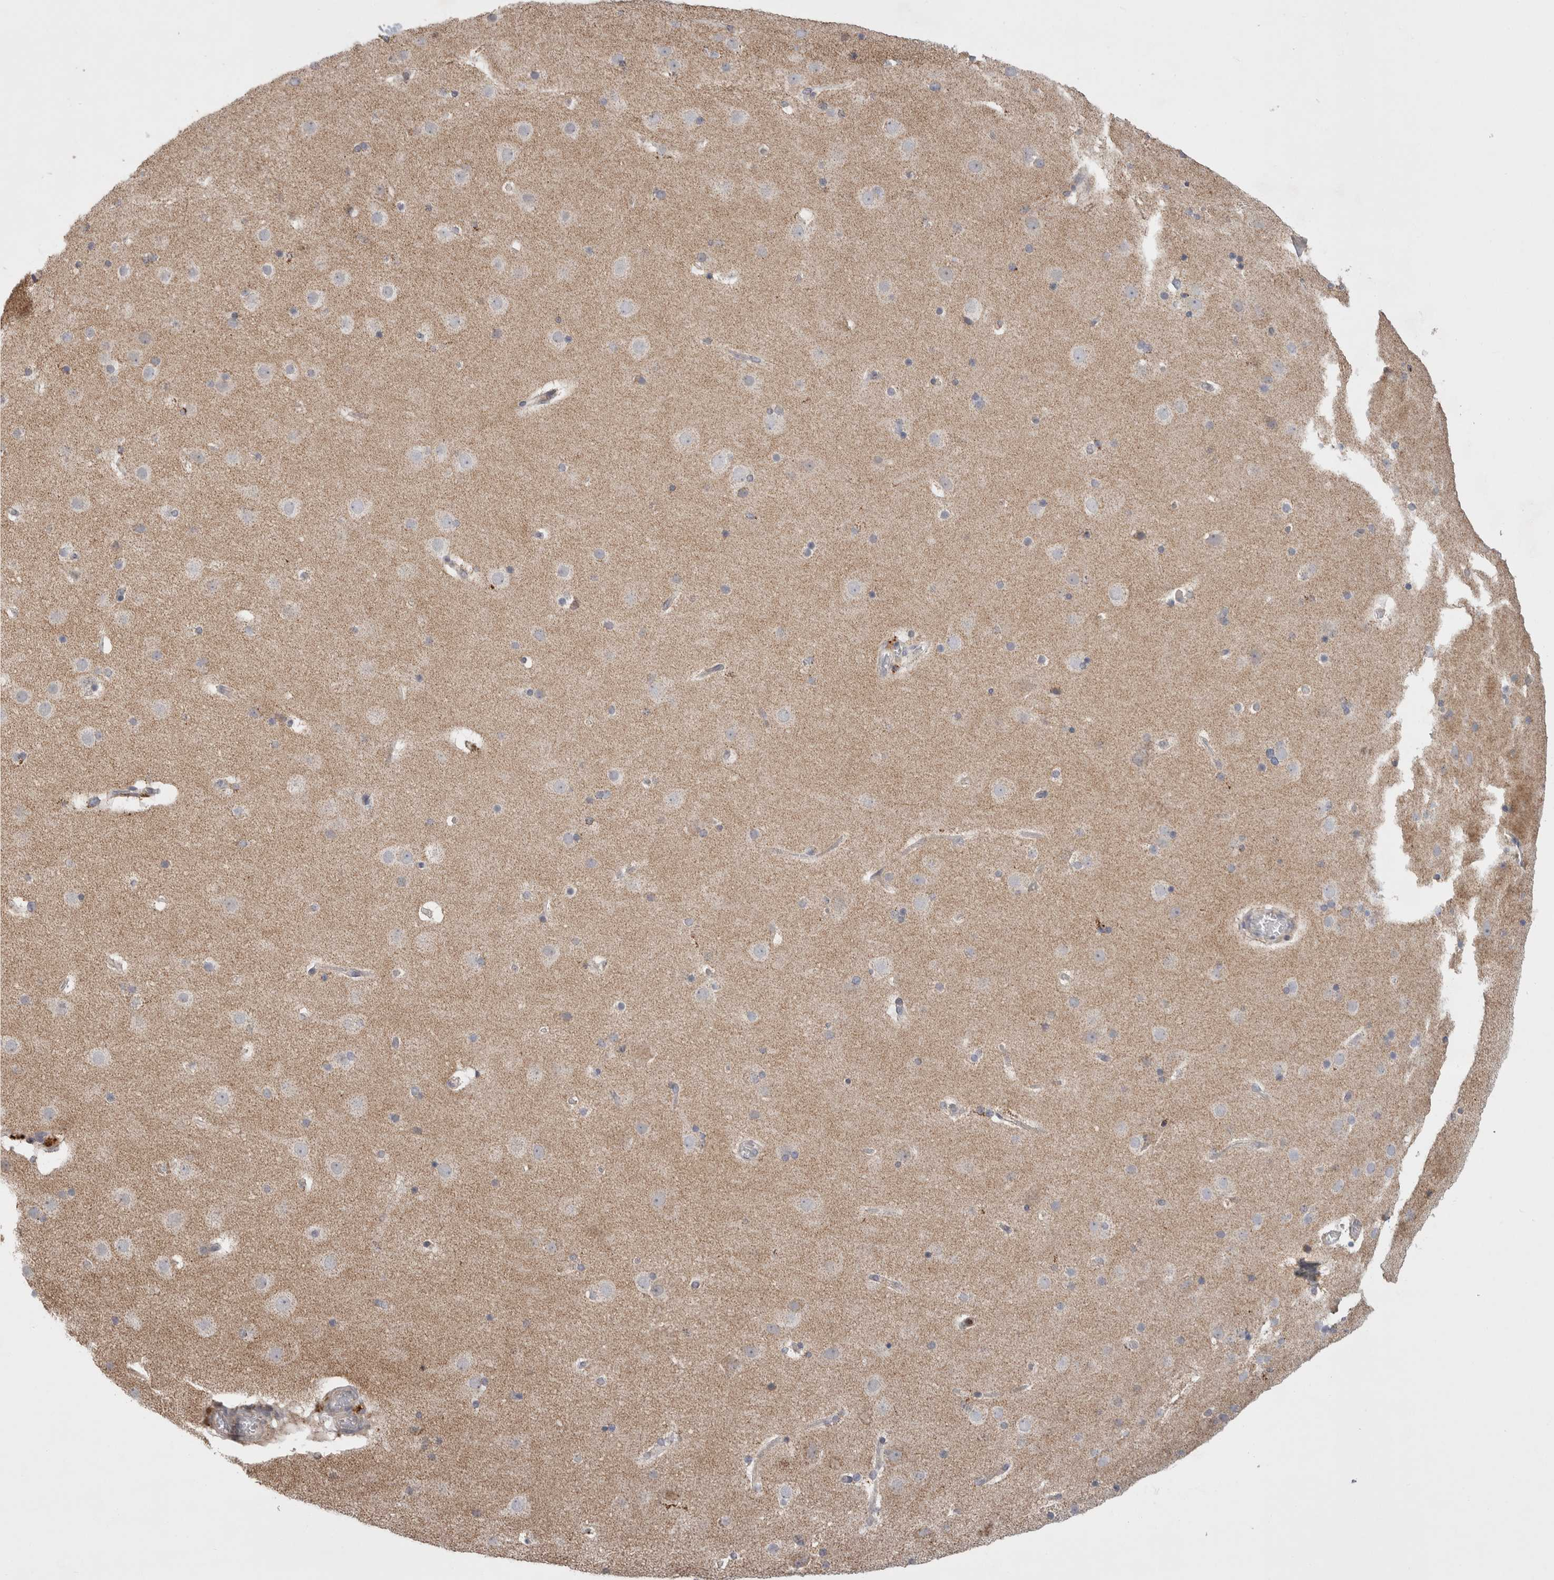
{"staining": {"intensity": "negative", "quantity": "none", "location": "none"}, "tissue": "cerebral cortex", "cell_type": "Endothelial cells", "image_type": "normal", "snomed": [{"axis": "morphology", "description": "Normal tissue, NOS"}, {"axis": "topography", "description": "Cerebral cortex"}], "caption": "A high-resolution photomicrograph shows IHC staining of normal cerebral cortex, which reveals no significant expression in endothelial cells.", "gene": "HROB", "patient": {"sex": "male", "age": 57}}